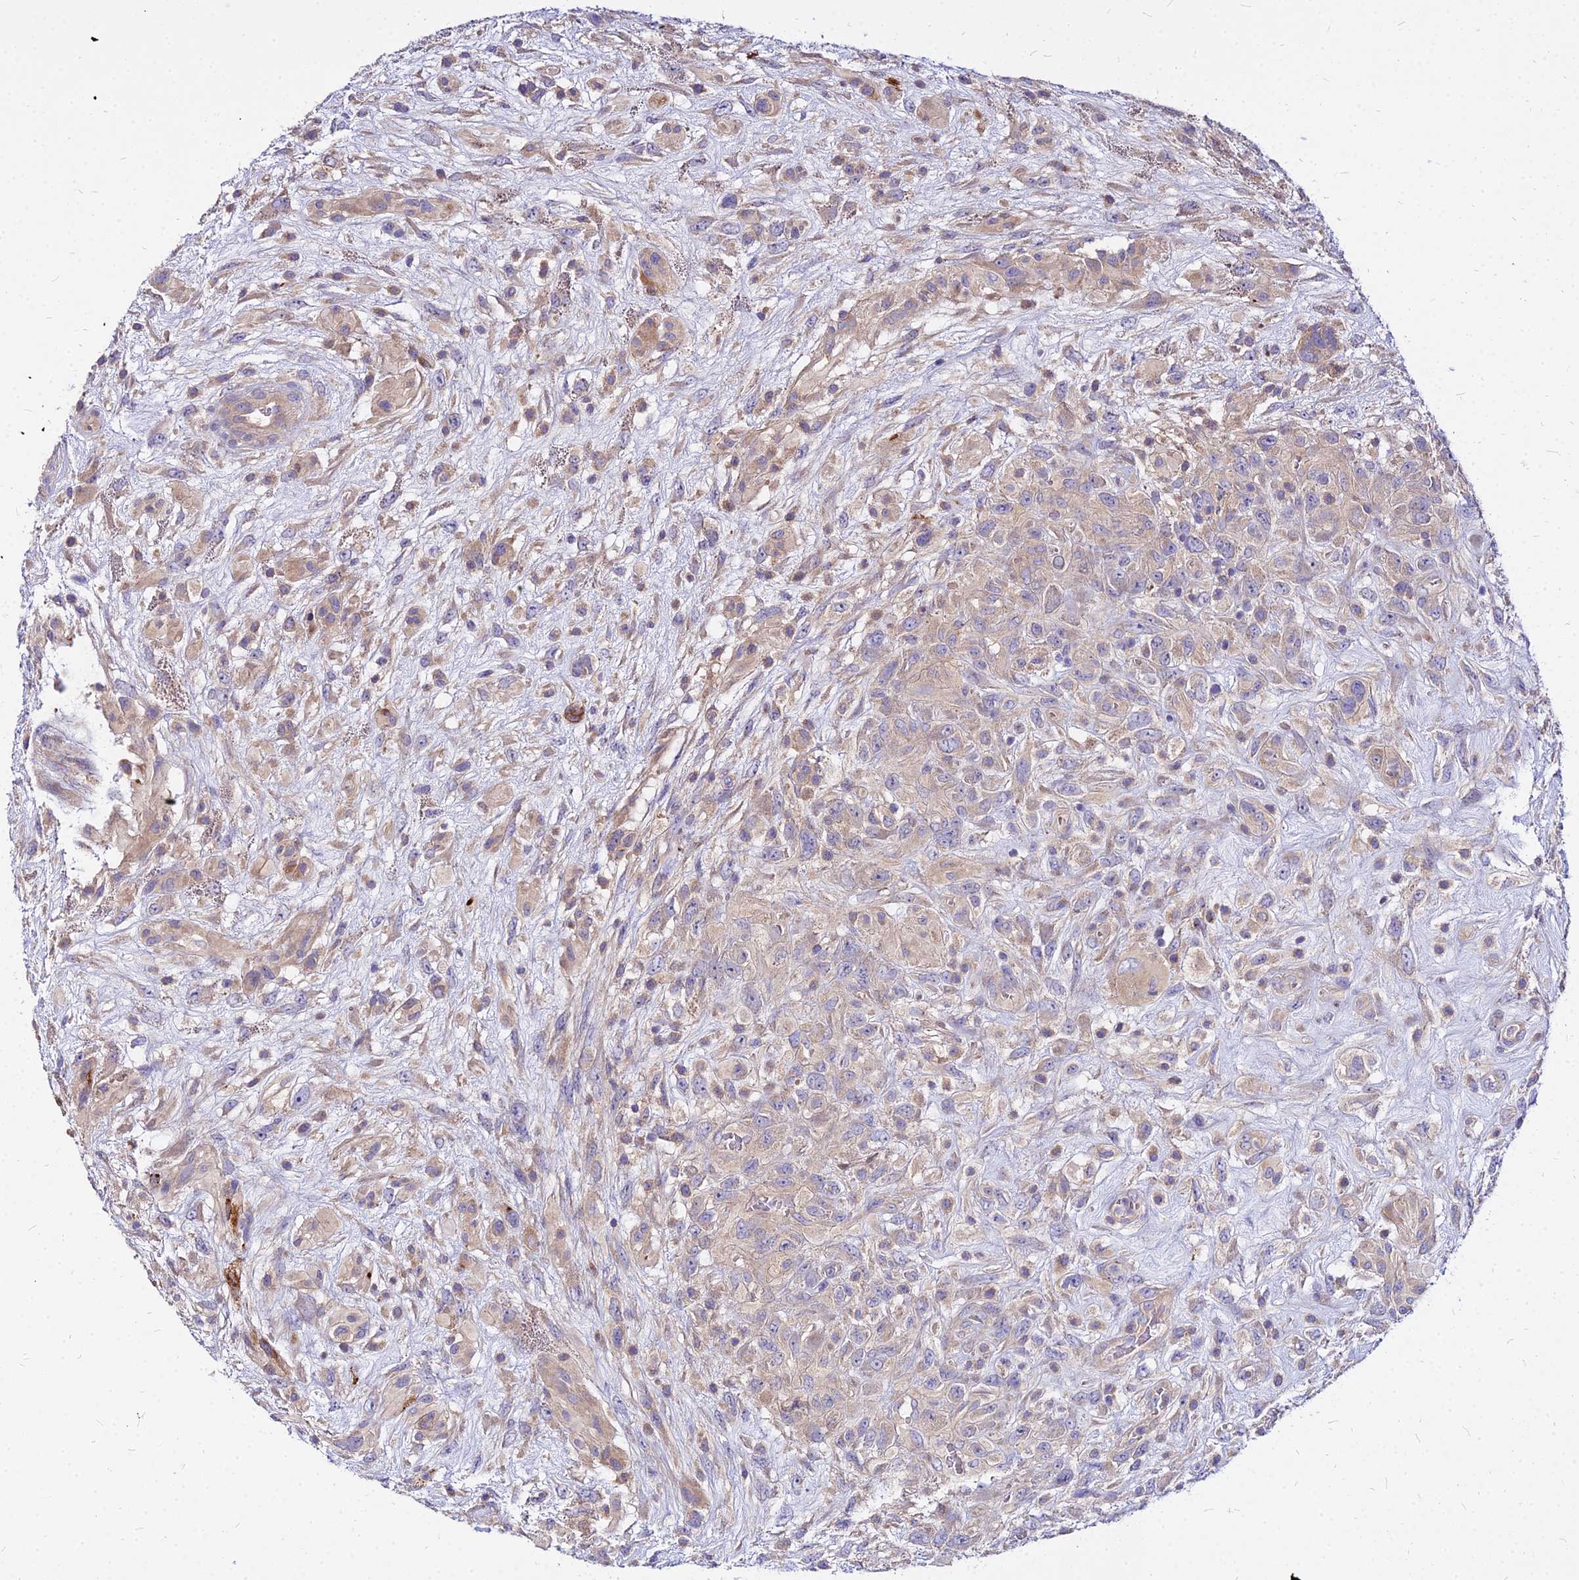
{"staining": {"intensity": "weak", "quantity": "25%-75%", "location": "cytoplasmic/membranous"}, "tissue": "glioma", "cell_type": "Tumor cells", "image_type": "cancer", "snomed": [{"axis": "morphology", "description": "Glioma, malignant, High grade"}, {"axis": "topography", "description": "Brain"}], "caption": "A low amount of weak cytoplasmic/membranous positivity is appreciated in about 25%-75% of tumor cells in glioma tissue.", "gene": "COMMD10", "patient": {"sex": "male", "age": 61}}